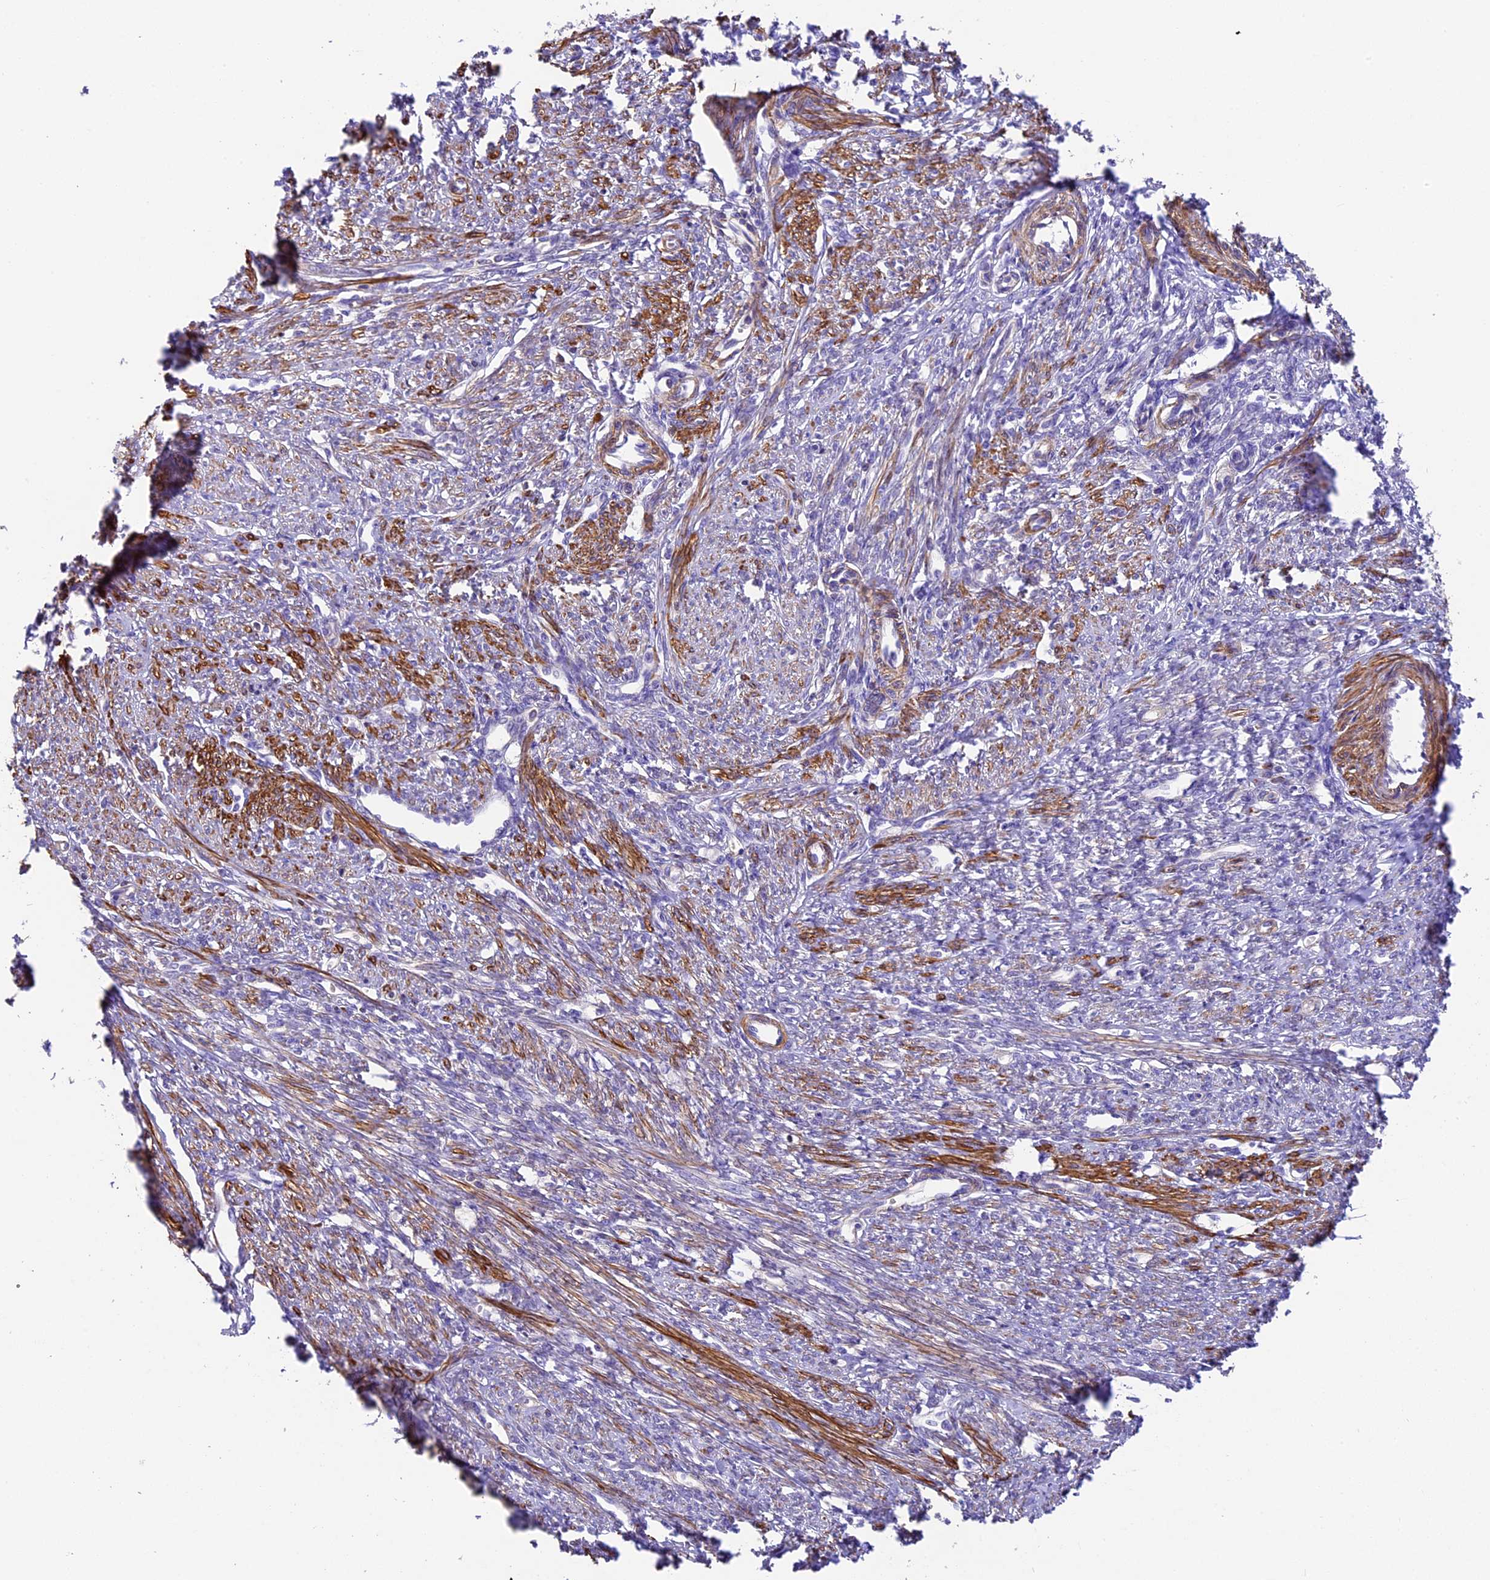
{"staining": {"intensity": "strong", "quantity": "25%-75%", "location": "cytoplasmic/membranous"}, "tissue": "smooth muscle", "cell_type": "Smooth muscle cells", "image_type": "normal", "snomed": [{"axis": "morphology", "description": "Normal tissue, NOS"}, {"axis": "topography", "description": "Smooth muscle"}, {"axis": "topography", "description": "Uterus"}], "caption": "Smooth muscle cells demonstrate high levels of strong cytoplasmic/membranous positivity in approximately 25%-75% of cells in normal human smooth muscle.", "gene": "TBC1D1", "patient": {"sex": "female", "age": 59}}